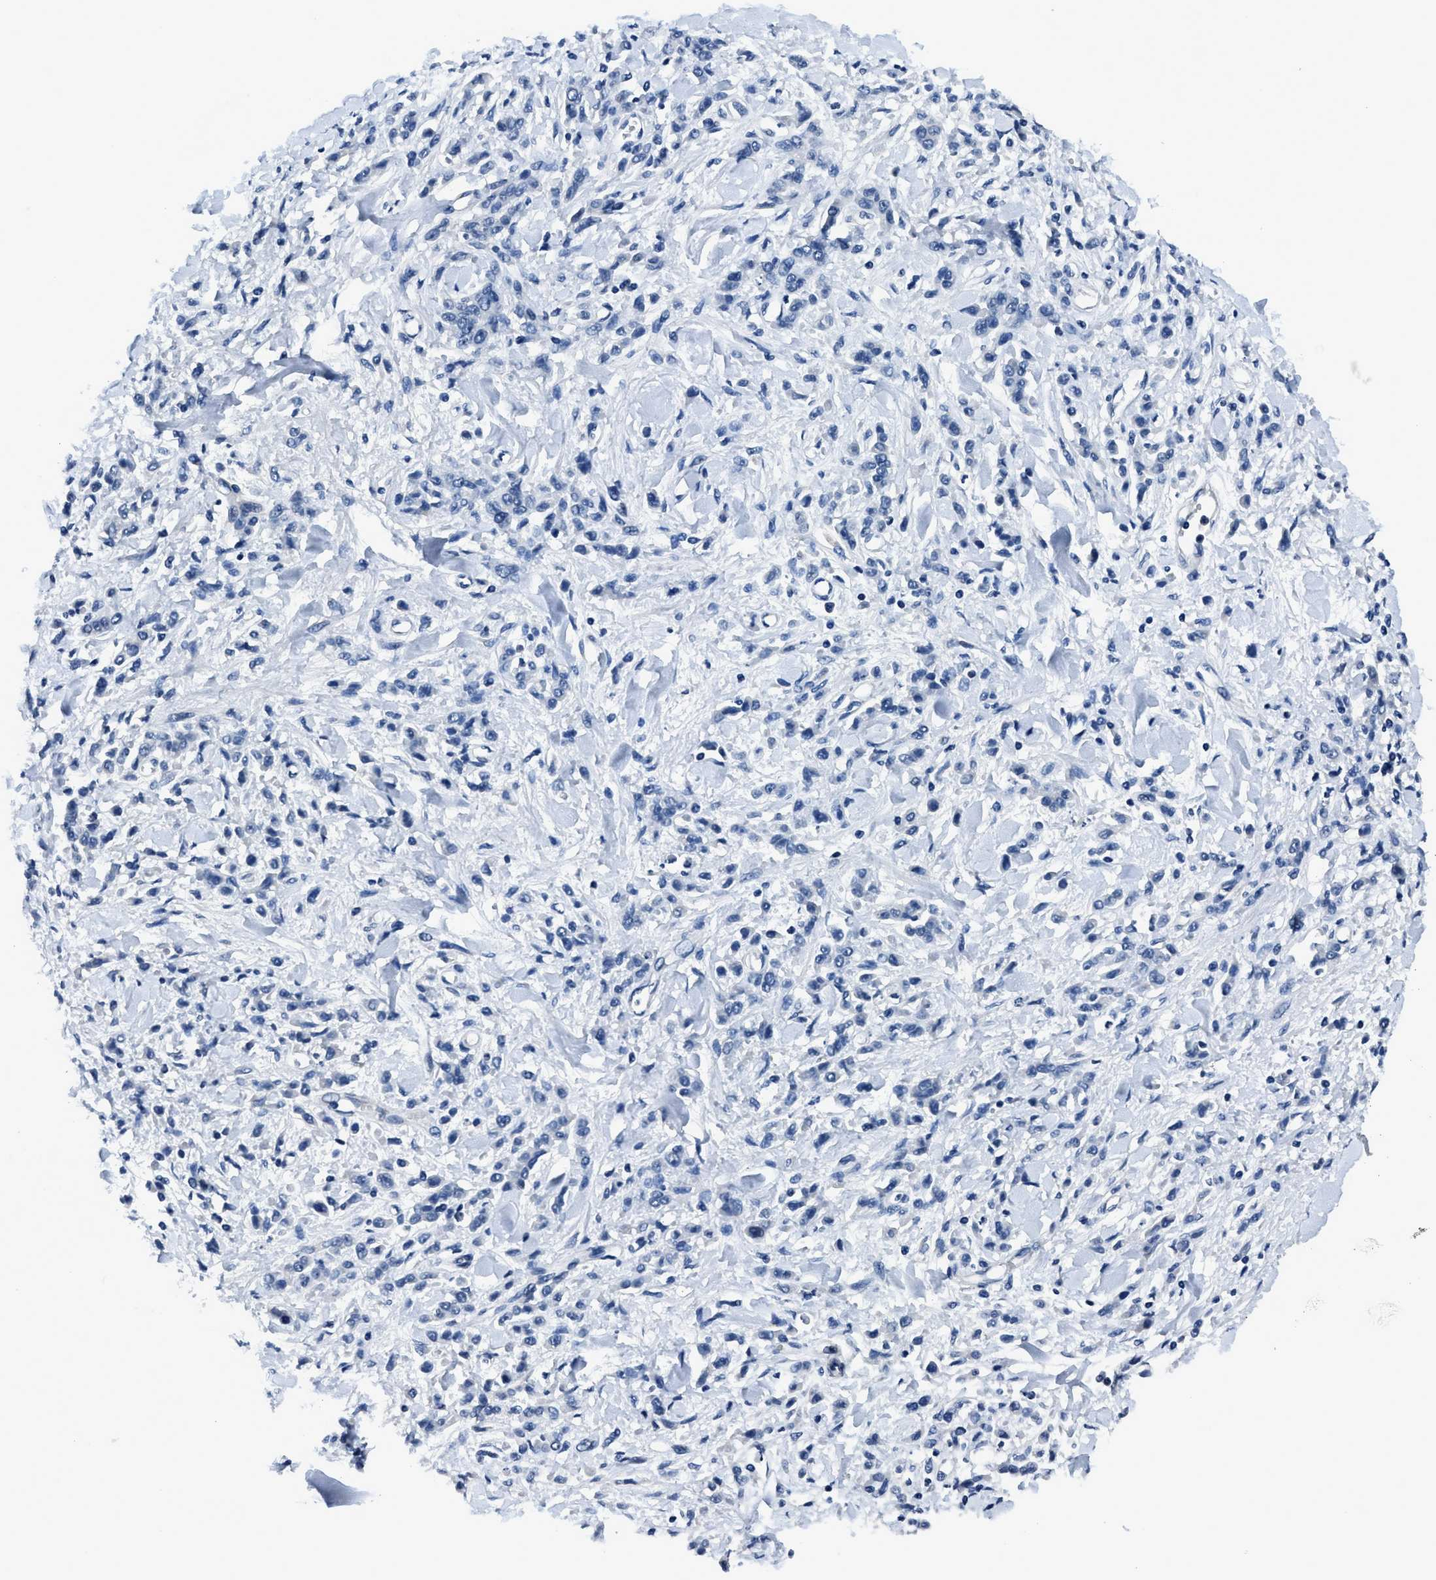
{"staining": {"intensity": "negative", "quantity": "none", "location": "none"}, "tissue": "stomach cancer", "cell_type": "Tumor cells", "image_type": "cancer", "snomed": [{"axis": "morphology", "description": "Normal tissue, NOS"}, {"axis": "morphology", "description": "Adenocarcinoma, NOS"}, {"axis": "topography", "description": "Stomach"}], "caption": "Tumor cells are negative for protein expression in human stomach adenocarcinoma.", "gene": "GJA3", "patient": {"sex": "male", "age": 82}}